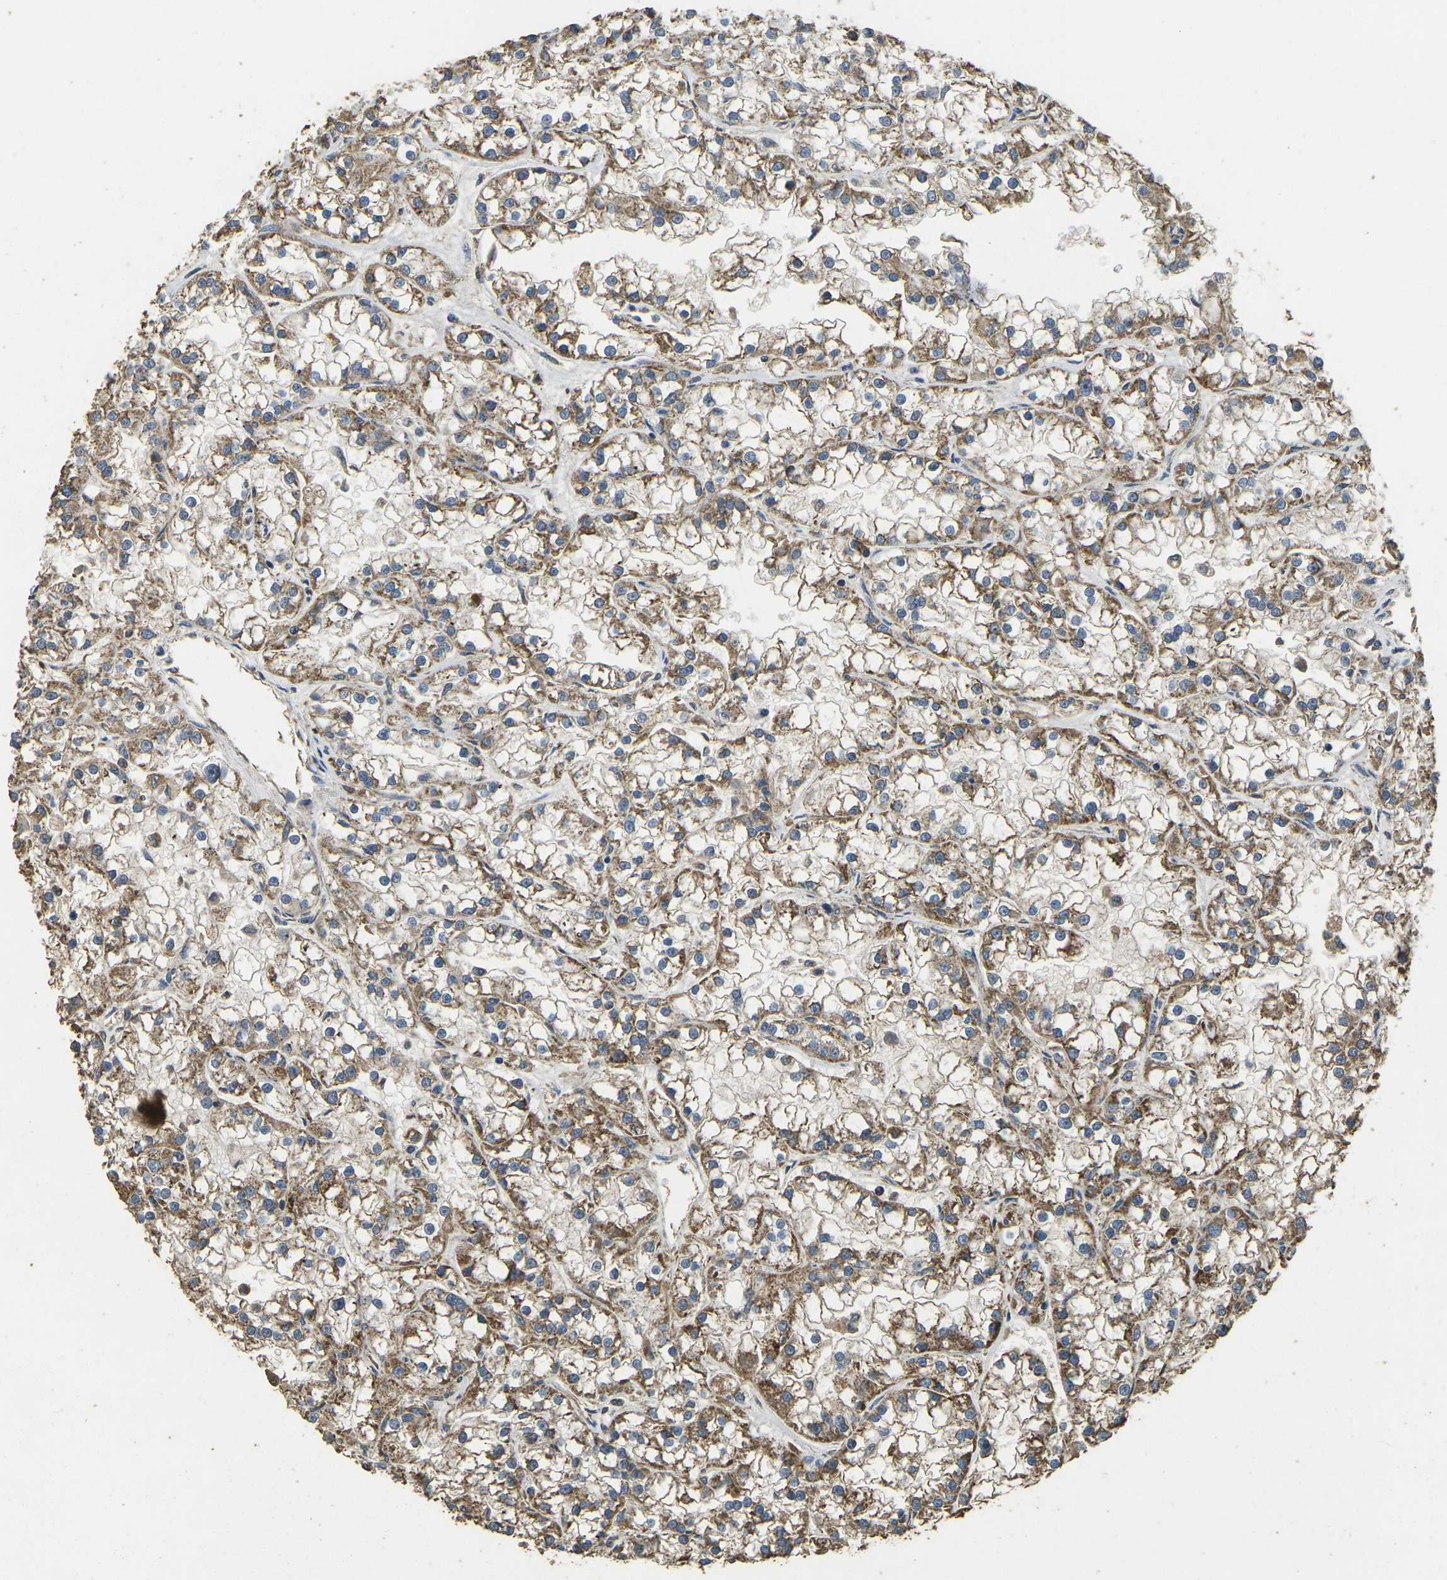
{"staining": {"intensity": "moderate", "quantity": ">75%", "location": "cytoplasmic/membranous"}, "tissue": "renal cancer", "cell_type": "Tumor cells", "image_type": "cancer", "snomed": [{"axis": "morphology", "description": "Adenocarcinoma, NOS"}, {"axis": "topography", "description": "Kidney"}], "caption": "Tumor cells reveal moderate cytoplasmic/membranous positivity in about >75% of cells in renal cancer (adenocarcinoma).", "gene": "MAPK11", "patient": {"sex": "female", "age": 52}}